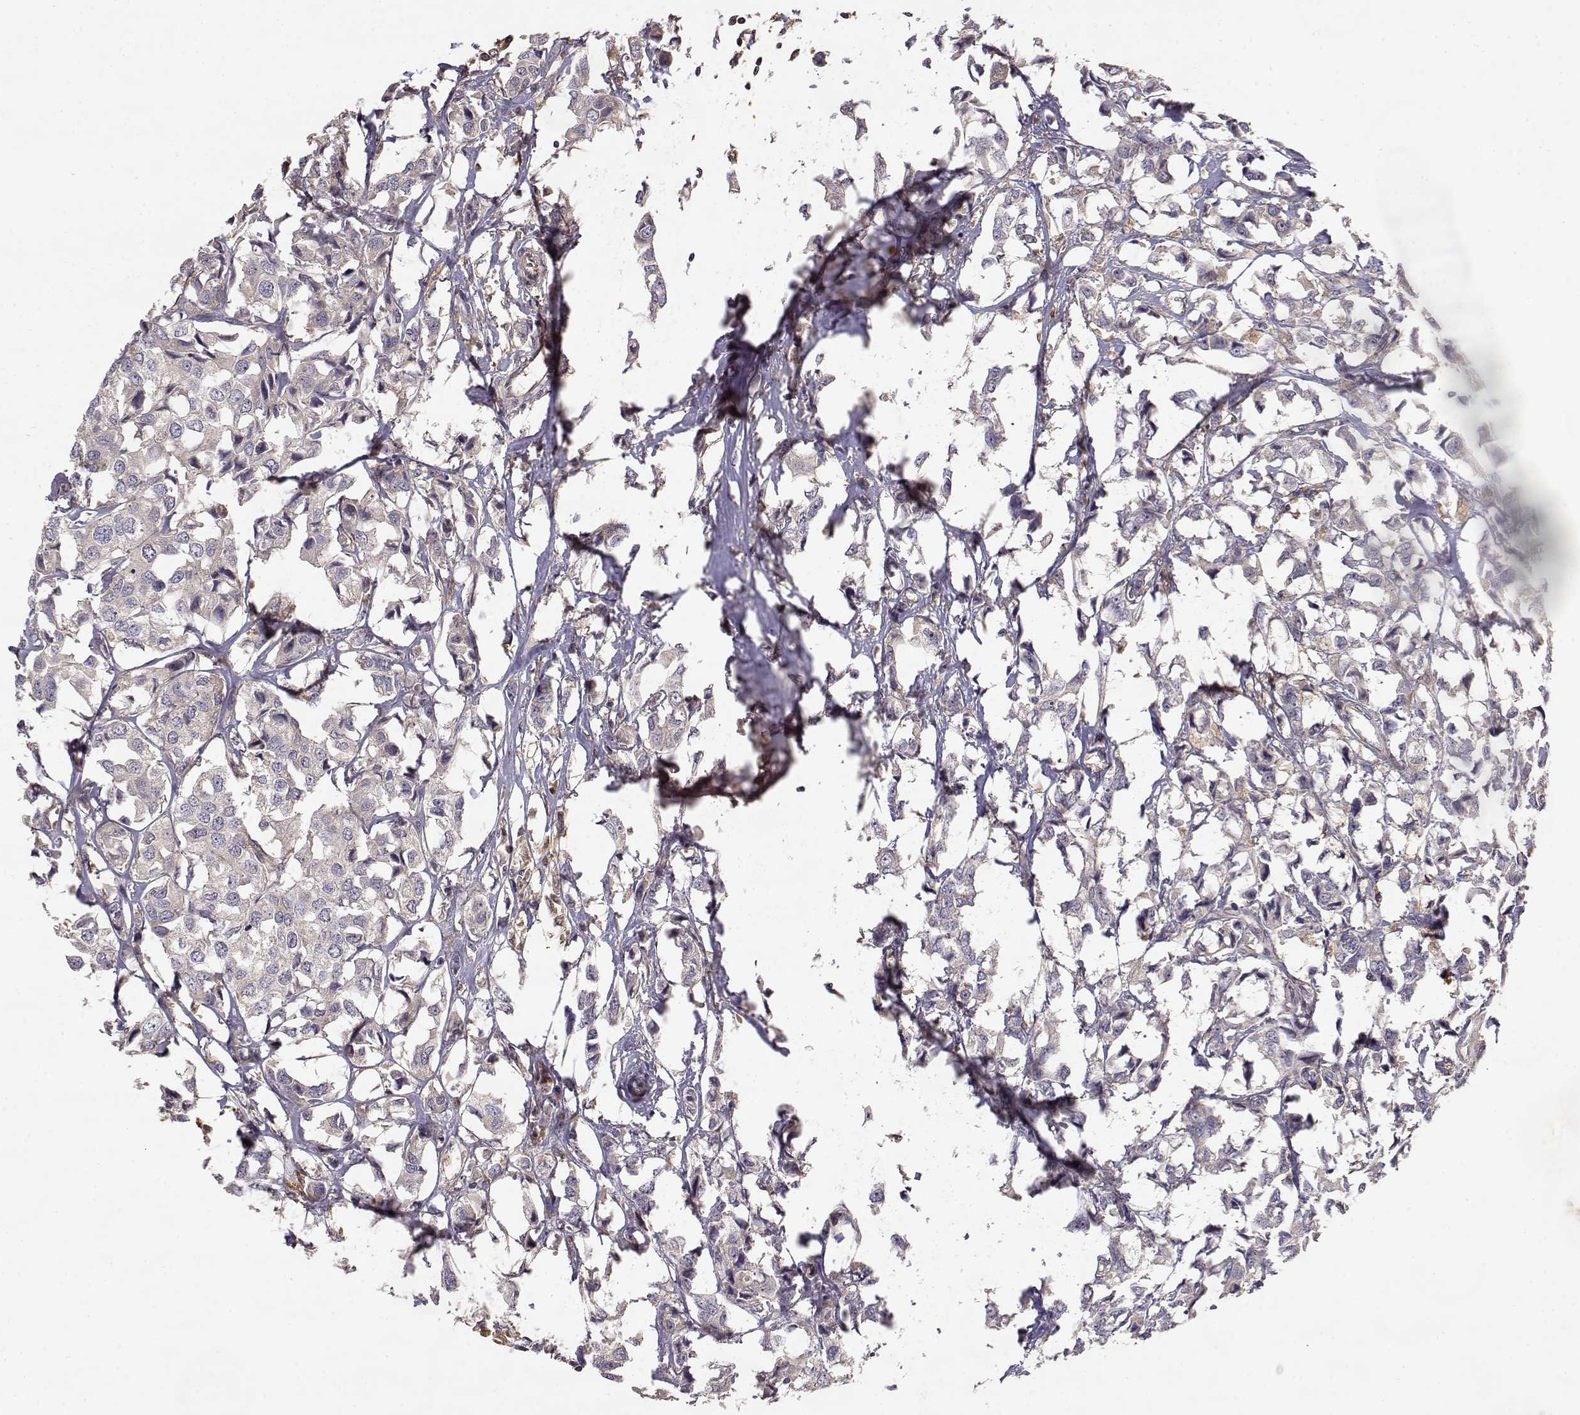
{"staining": {"intensity": "weak", "quantity": "<25%", "location": "cytoplasmic/membranous"}, "tissue": "breast cancer", "cell_type": "Tumor cells", "image_type": "cancer", "snomed": [{"axis": "morphology", "description": "Duct carcinoma"}, {"axis": "topography", "description": "Breast"}], "caption": "Protein analysis of breast cancer (intraductal carcinoma) shows no significant expression in tumor cells. Brightfield microscopy of immunohistochemistry (IHC) stained with DAB (brown) and hematoxylin (blue), captured at high magnification.", "gene": "CRIM1", "patient": {"sex": "female", "age": 80}}